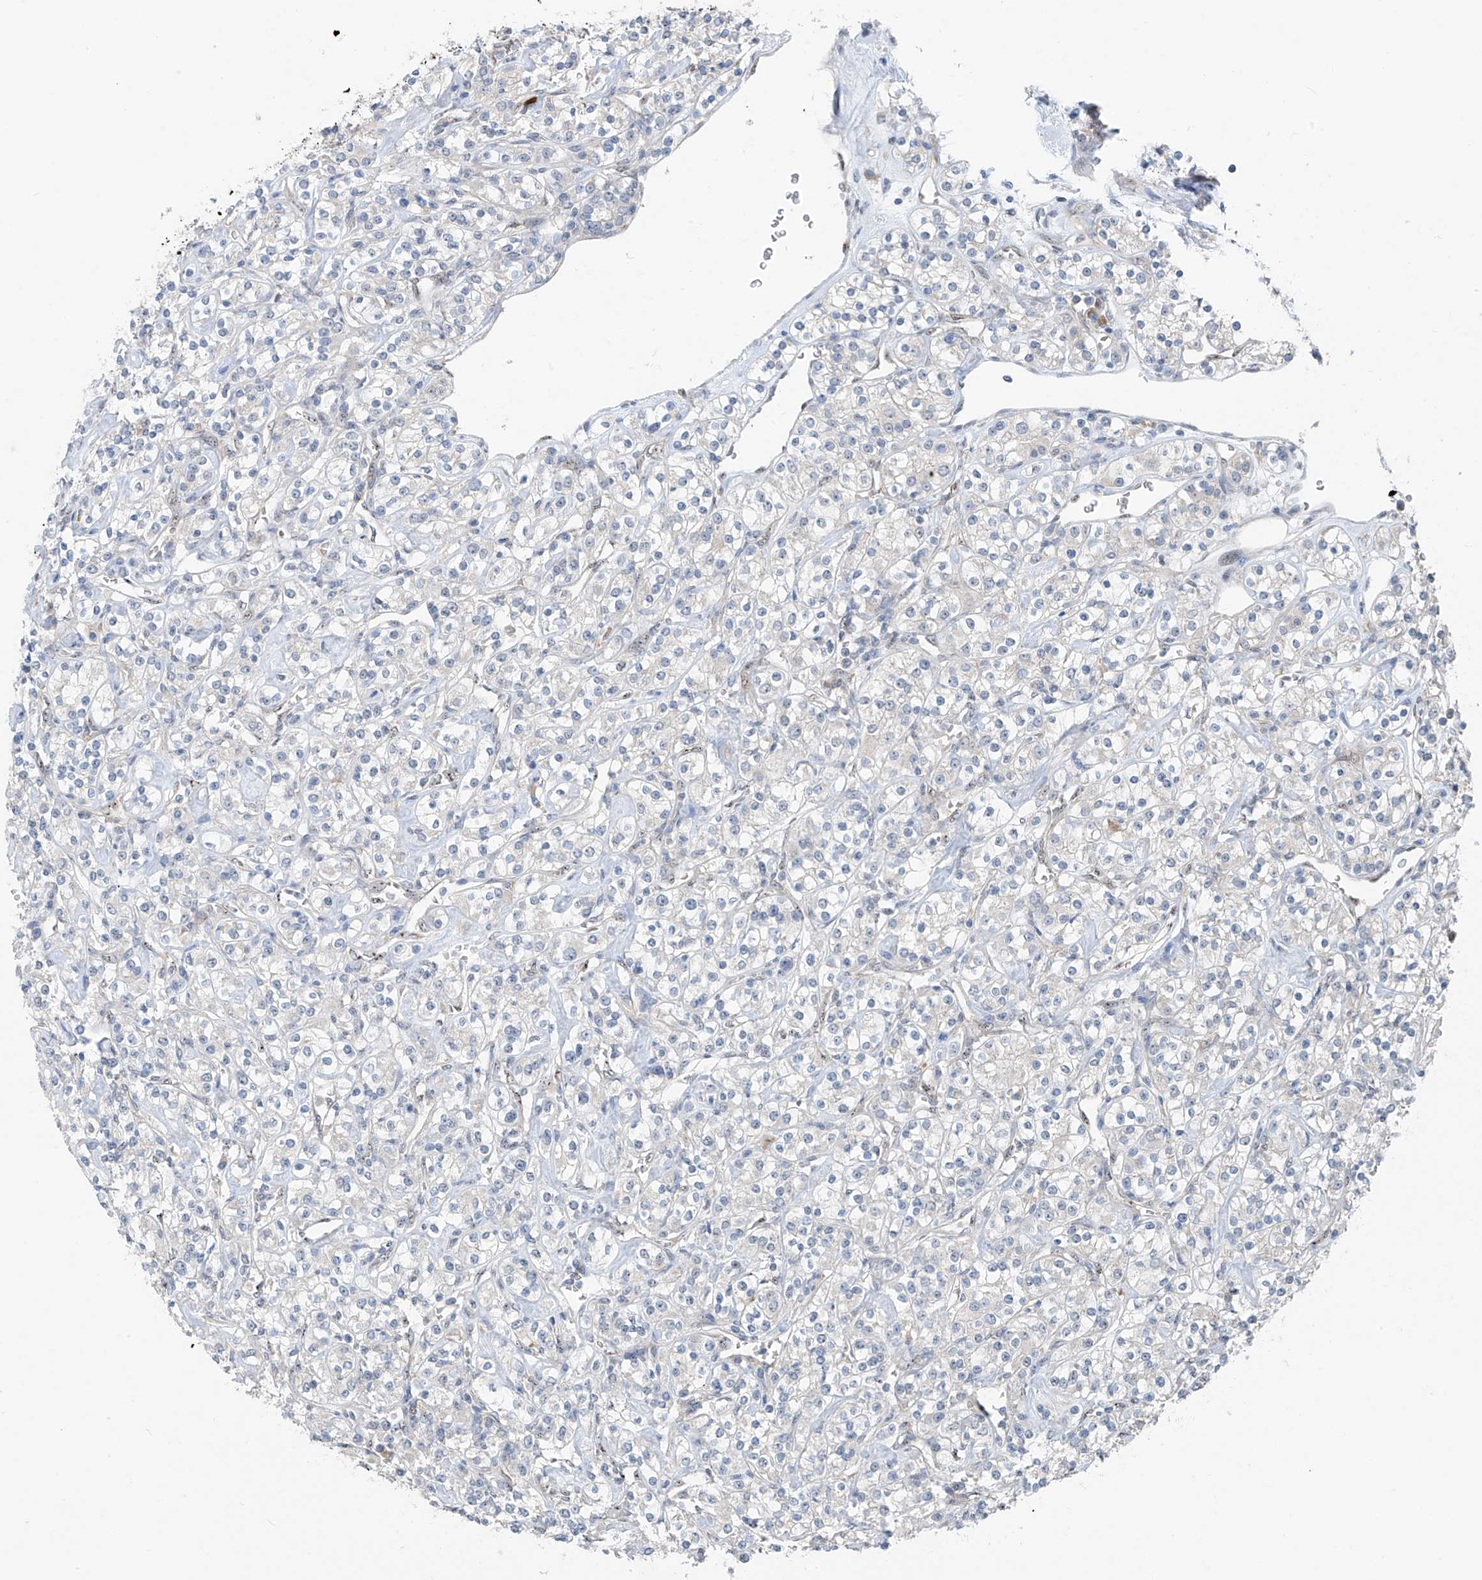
{"staining": {"intensity": "negative", "quantity": "none", "location": "none"}, "tissue": "renal cancer", "cell_type": "Tumor cells", "image_type": "cancer", "snomed": [{"axis": "morphology", "description": "Adenocarcinoma, NOS"}, {"axis": "topography", "description": "Kidney"}], "caption": "Renal cancer (adenocarcinoma) stained for a protein using immunohistochemistry (IHC) displays no expression tumor cells.", "gene": "RPL4", "patient": {"sex": "male", "age": 77}}